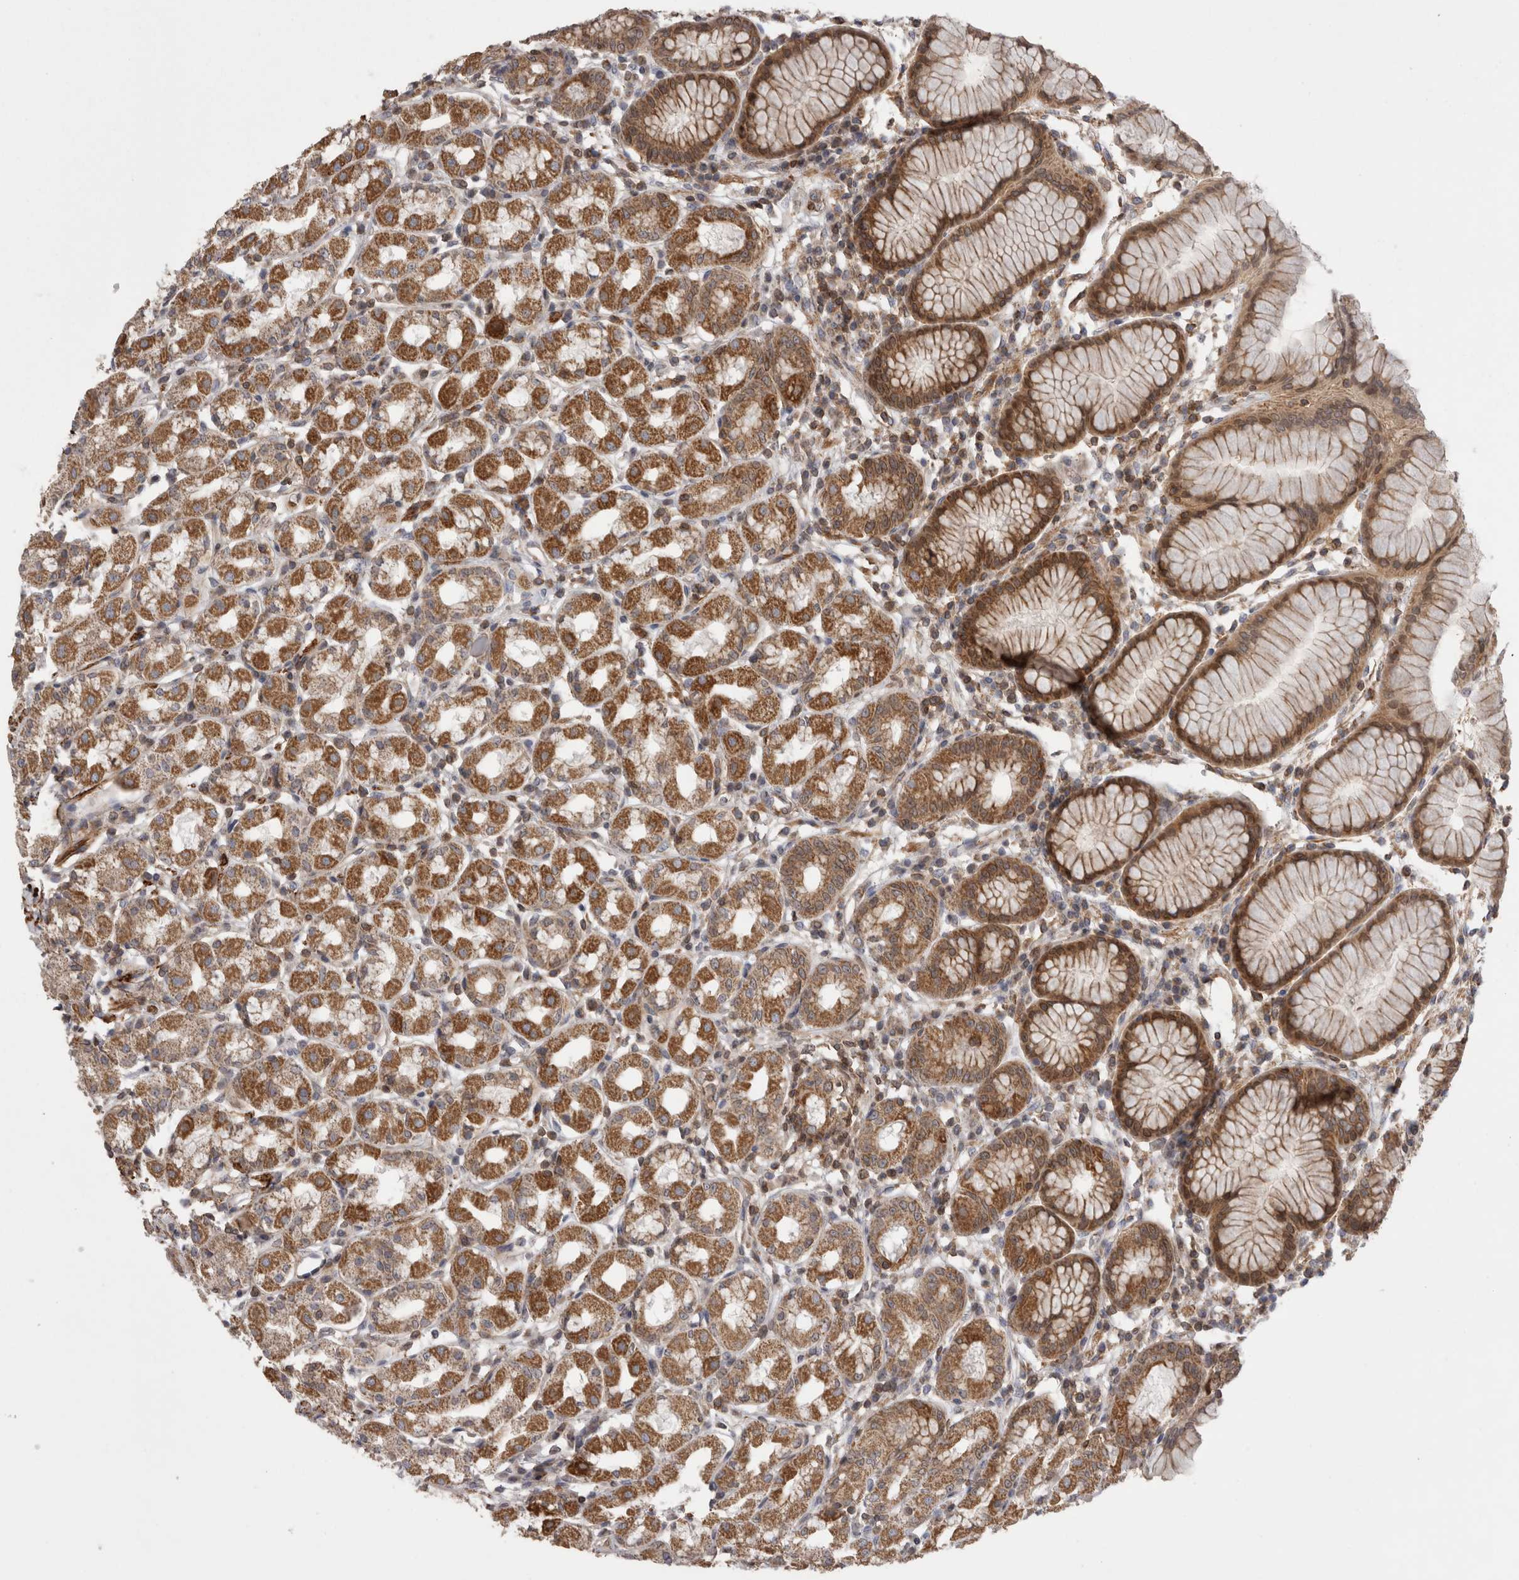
{"staining": {"intensity": "strong", "quantity": "25%-75%", "location": "cytoplasmic/membranous"}, "tissue": "stomach", "cell_type": "Glandular cells", "image_type": "normal", "snomed": [{"axis": "morphology", "description": "Normal tissue, NOS"}, {"axis": "topography", "description": "Stomach"}, {"axis": "topography", "description": "Stomach, lower"}], "caption": "Immunohistochemical staining of unremarkable stomach demonstrates strong cytoplasmic/membranous protein staining in about 25%-75% of glandular cells.", "gene": "DARS2", "patient": {"sex": "female", "age": 56}}